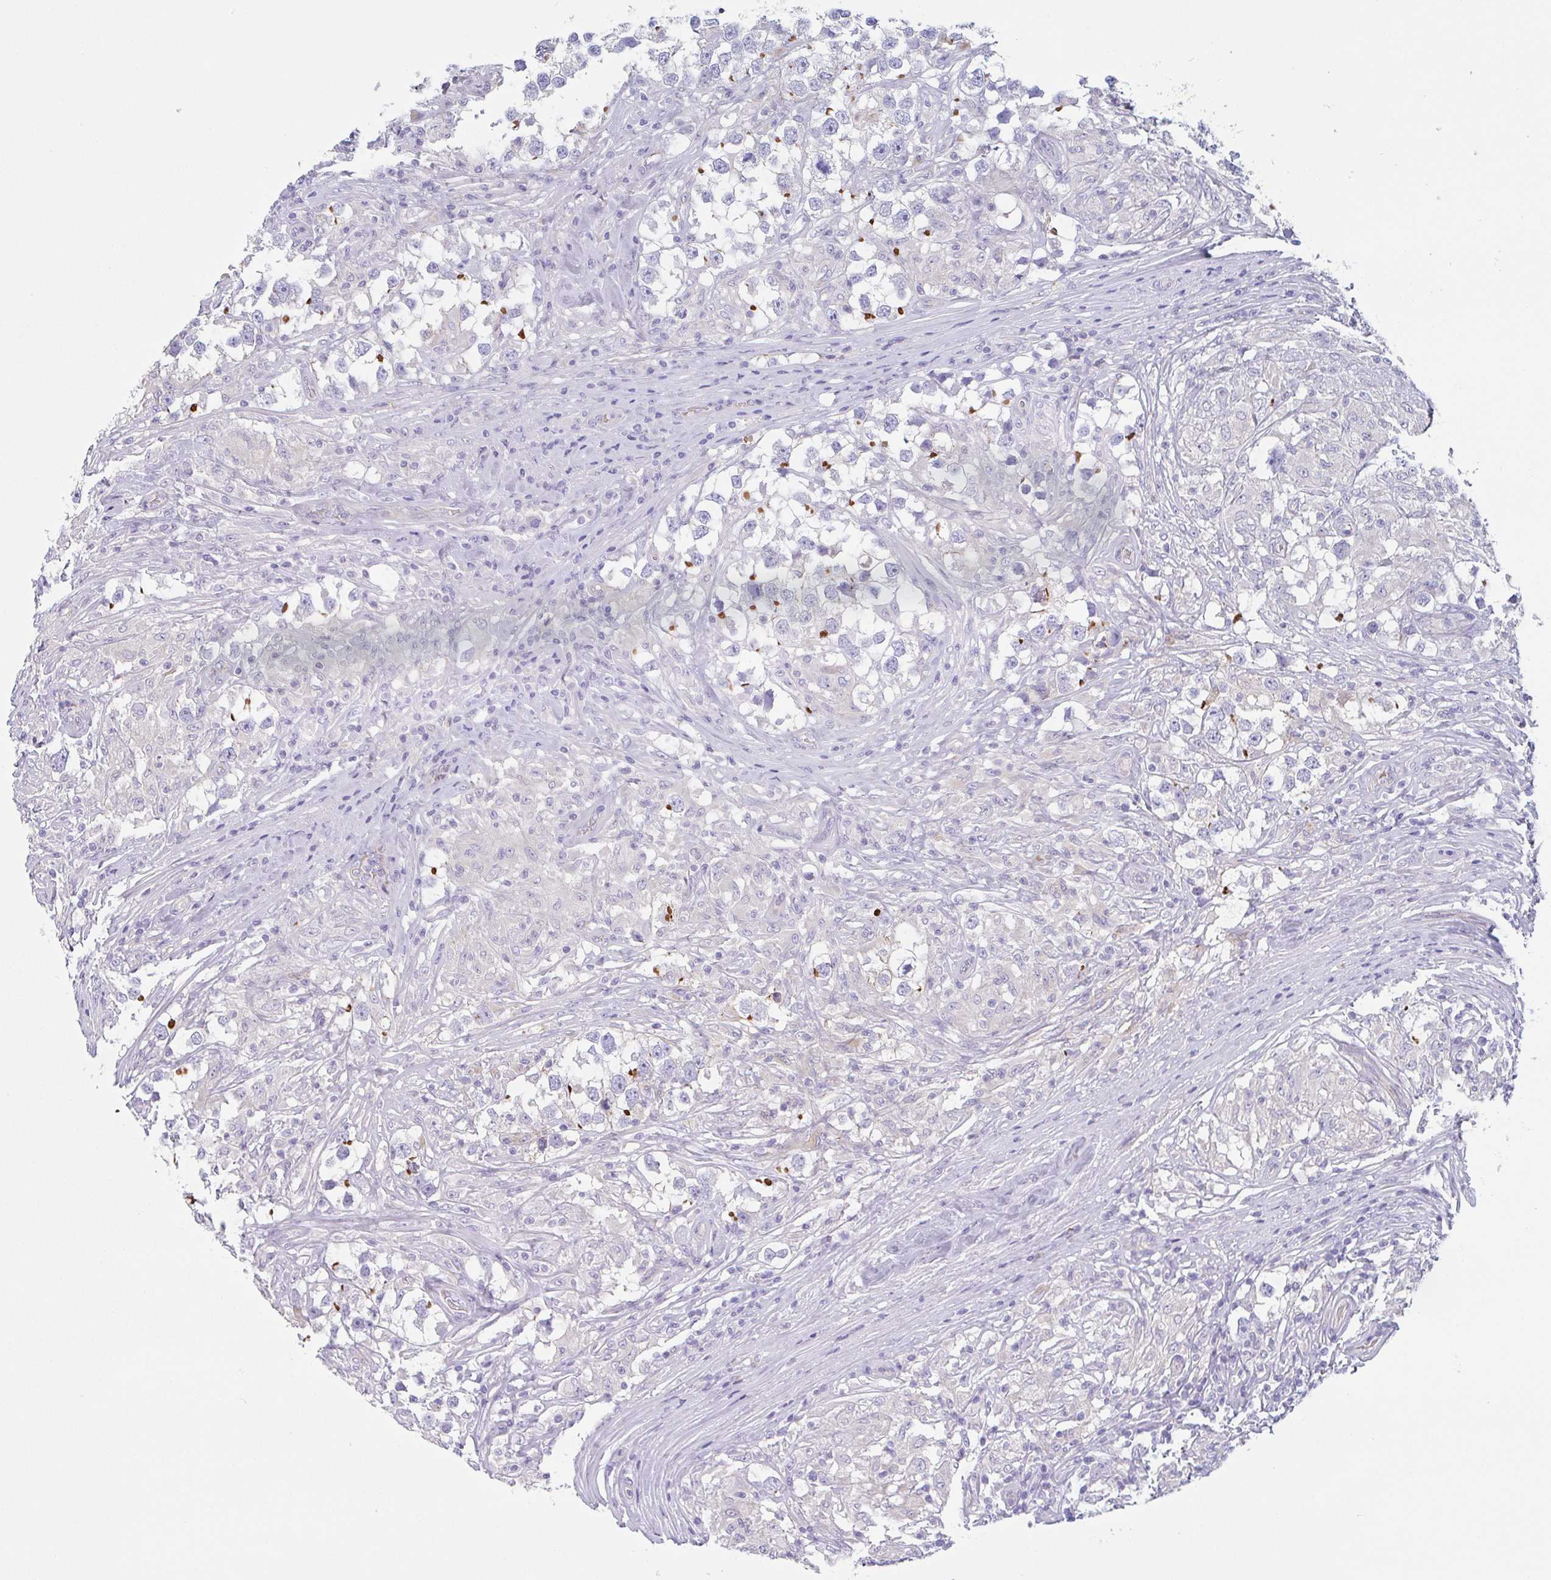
{"staining": {"intensity": "negative", "quantity": "none", "location": "none"}, "tissue": "testis cancer", "cell_type": "Tumor cells", "image_type": "cancer", "snomed": [{"axis": "morphology", "description": "Seminoma, NOS"}, {"axis": "topography", "description": "Testis"}], "caption": "A high-resolution micrograph shows IHC staining of testis cancer, which exhibits no significant staining in tumor cells. (DAB IHC, high magnification).", "gene": "LENG9", "patient": {"sex": "male", "age": 46}}